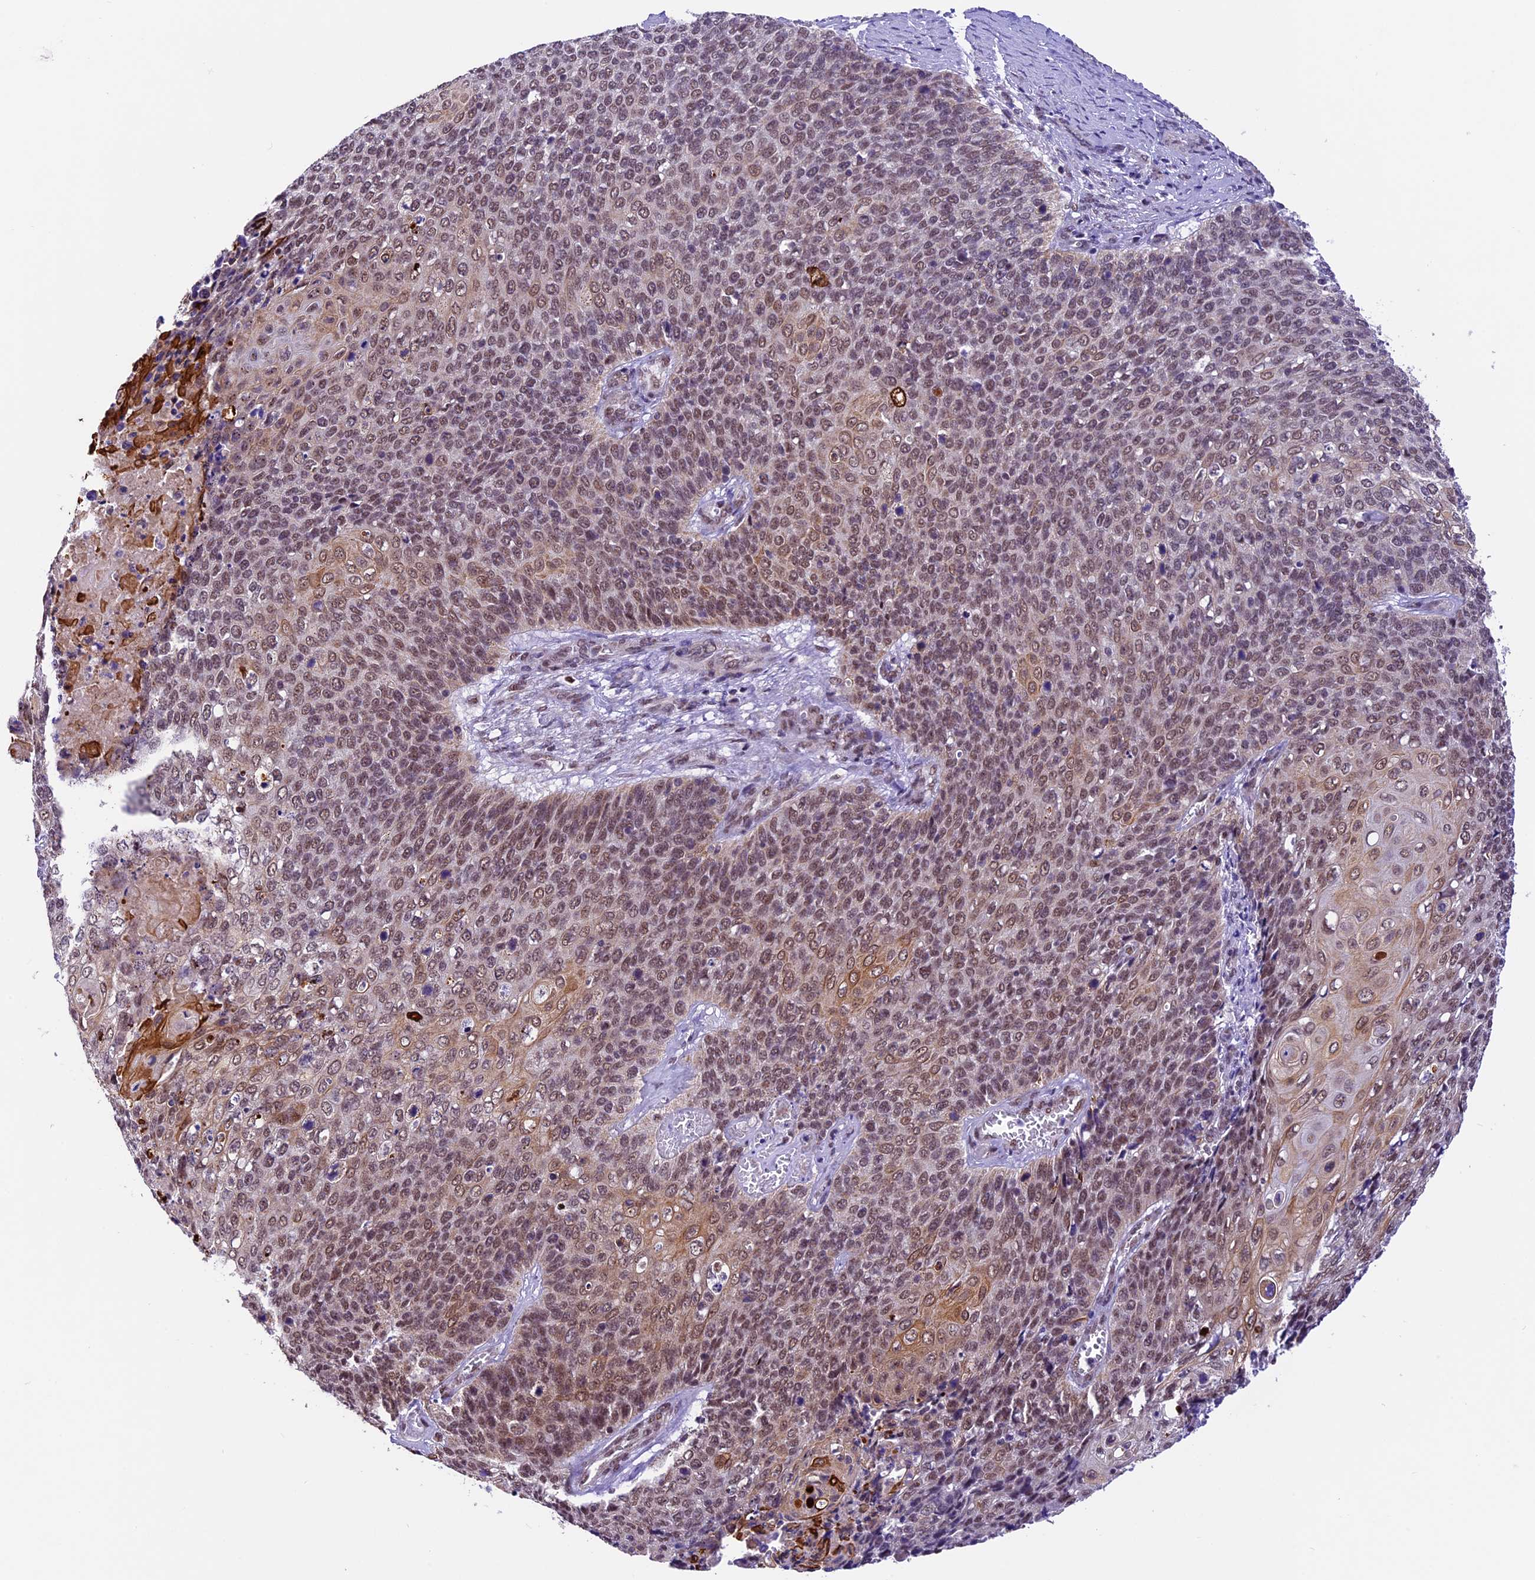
{"staining": {"intensity": "moderate", "quantity": ">75%", "location": "nuclear"}, "tissue": "cervical cancer", "cell_type": "Tumor cells", "image_type": "cancer", "snomed": [{"axis": "morphology", "description": "Squamous cell carcinoma, NOS"}, {"axis": "topography", "description": "Cervix"}], "caption": "A photomicrograph of human cervical squamous cell carcinoma stained for a protein reveals moderate nuclear brown staining in tumor cells.", "gene": "CARS2", "patient": {"sex": "female", "age": 39}}